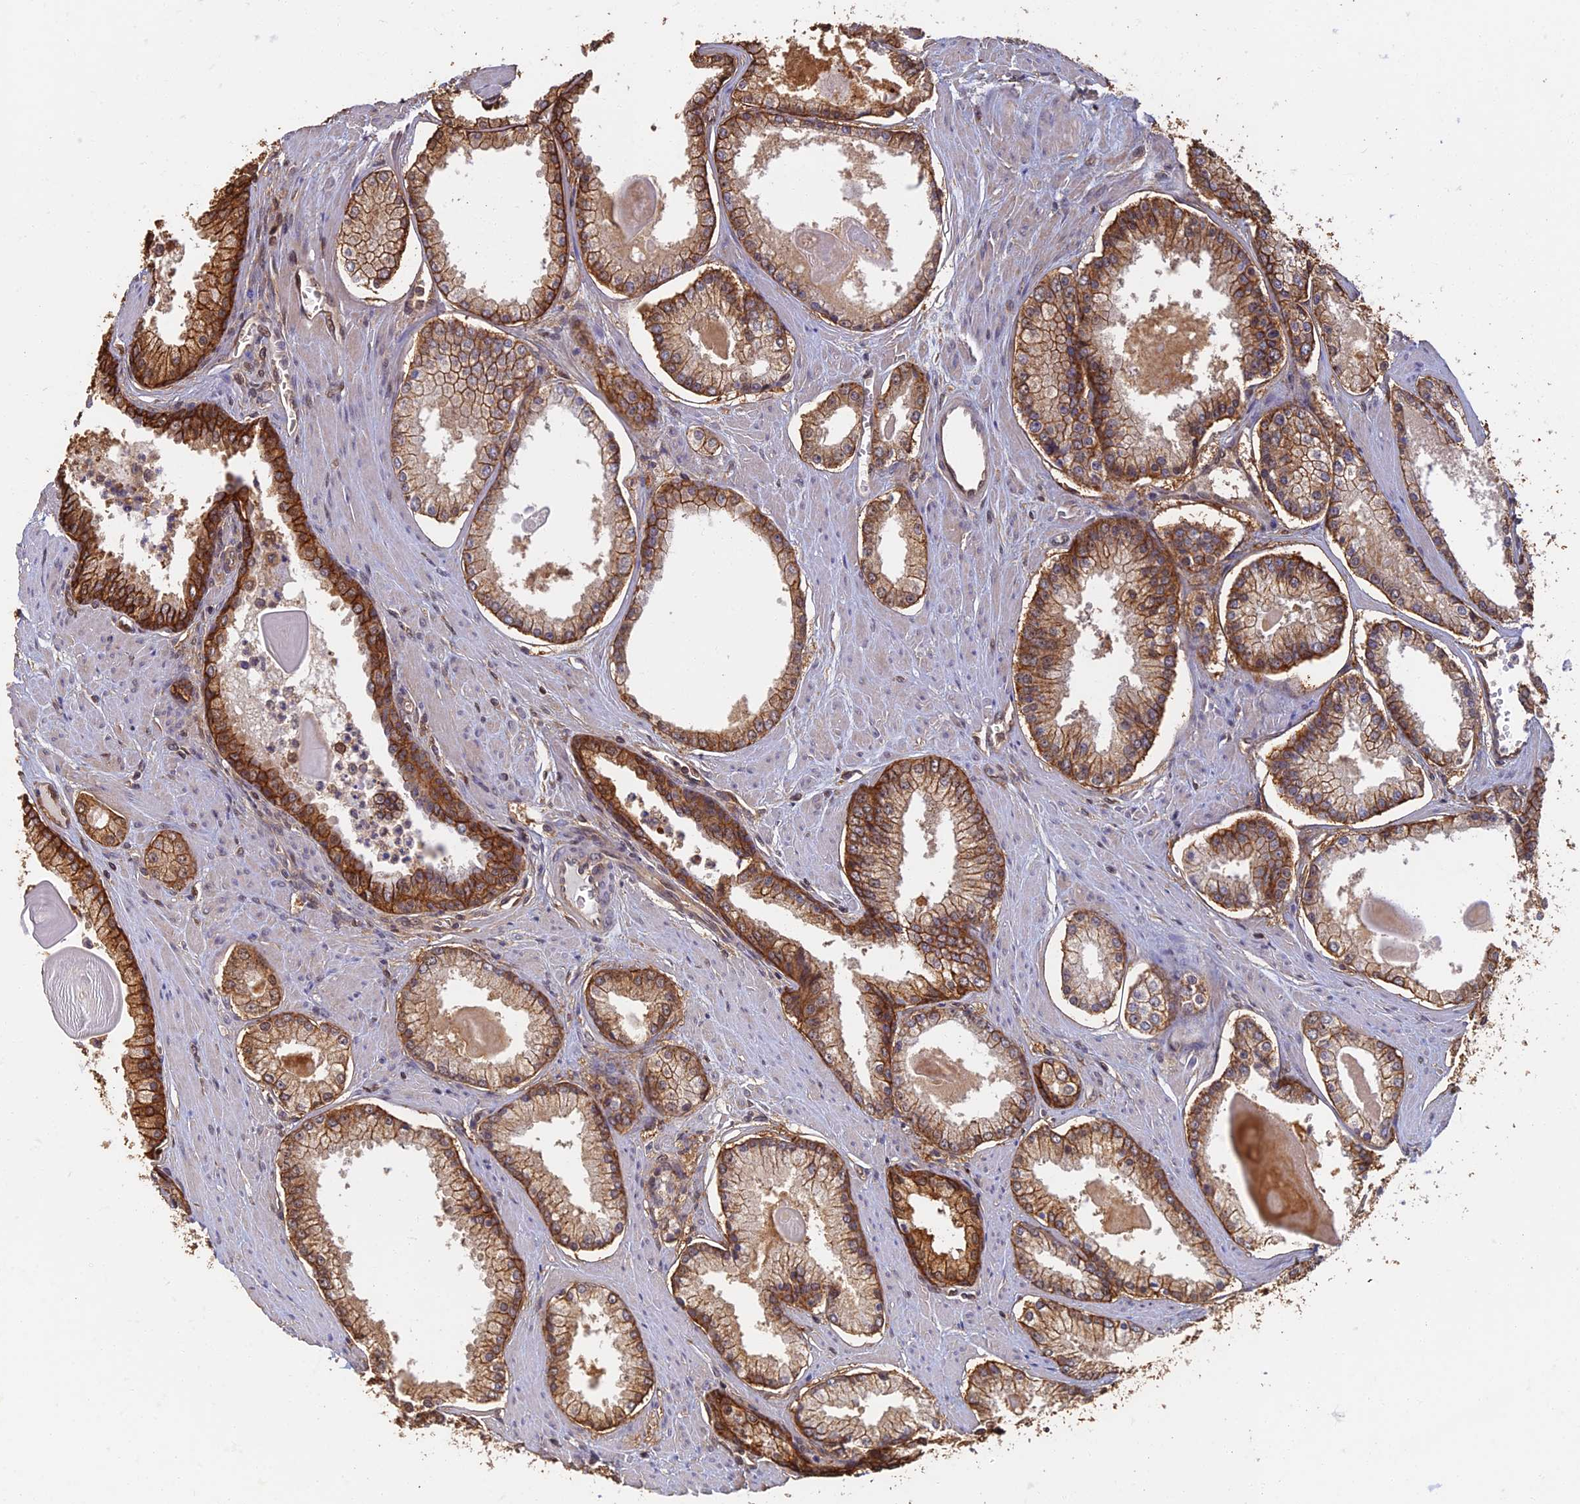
{"staining": {"intensity": "moderate", "quantity": ">75%", "location": "cytoplasmic/membranous"}, "tissue": "prostate cancer", "cell_type": "Tumor cells", "image_type": "cancer", "snomed": [{"axis": "morphology", "description": "Adenocarcinoma, Low grade"}, {"axis": "topography", "description": "Prostate"}], "caption": "Prostate cancer stained for a protein (brown) exhibits moderate cytoplasmic/membranous positive expression in about >75% of tumor cells.", "gene": "LRRN3", "patient": {"sex": "male", "age": 54}}